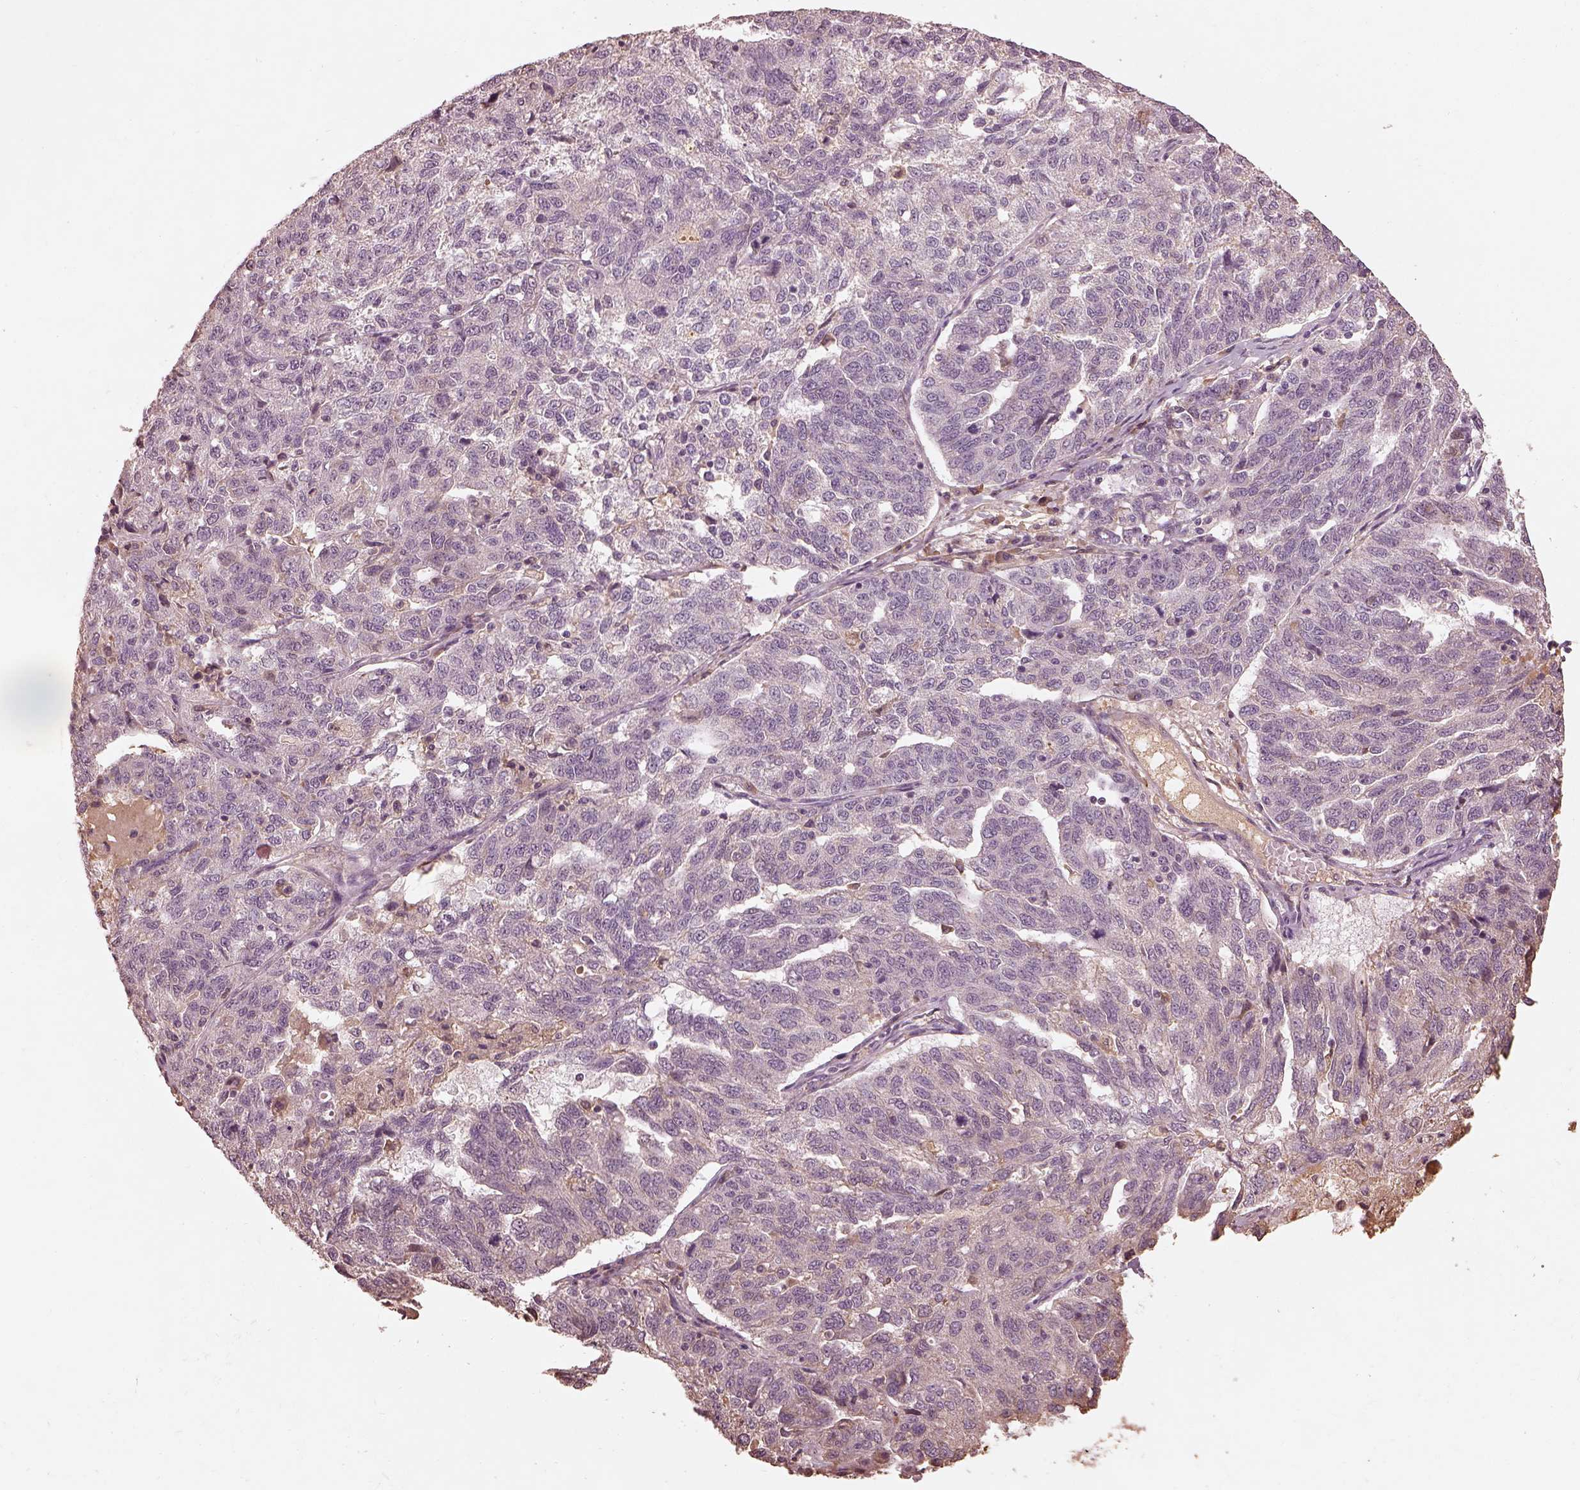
{"staining": {"intensity": "negative", "quantity": "none", "location": "none"}, "tissue": "ovarian cancer", "cell_type": "Tumor cells", "image_type": "cancer", "snomed": [{"axis": "morphology", "description": "Cystadenocarcinoma, serous, NOS"}, {"axis": "topography", "description": "Ovary"}], "caption": "There is no significant expression in tumor cells of ovarian cancer.", "gene": "CALR3", "patient": {"sex": "female", "age": 71}}